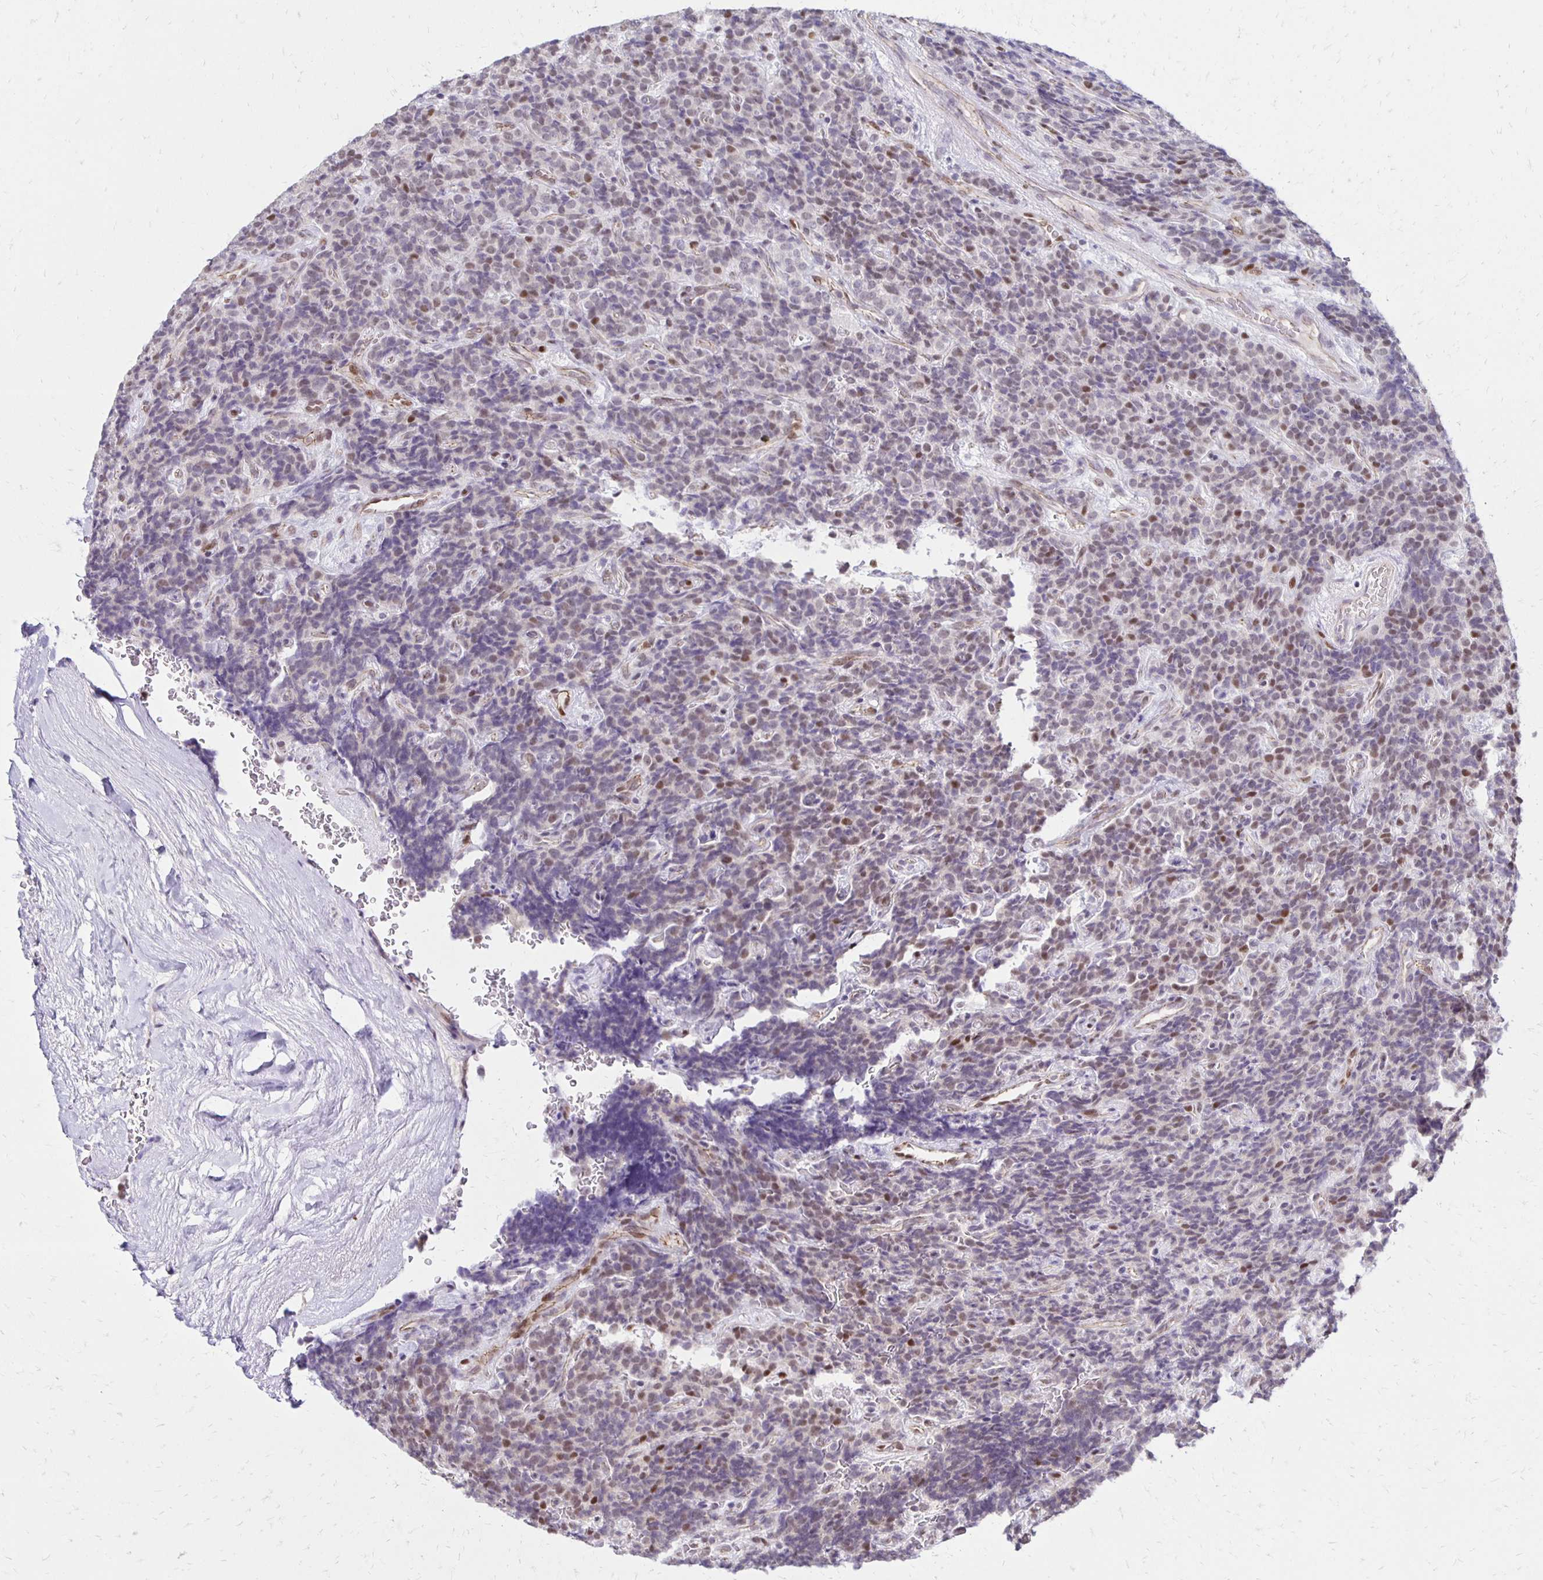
{"staining": {"intensity": "moderate", "quantity": "<25%", "location": "nuclear"}, "tissue": "carcinoid", "cell_type": "Tumor cells", "image_type": "cancer", "snomed": [{"axis": "morphology", "description": "Carcinoid, malignant, NOS"}, {"axis": "topography", "description": "Pancreas"}], "caption": "Malignant carcinoid stained with IHC exhibits moderate nuclear positivity in approximately <25% of tumor cells.", "gene": "DDB2", "patient": {"sex": "male", "age": 36}}